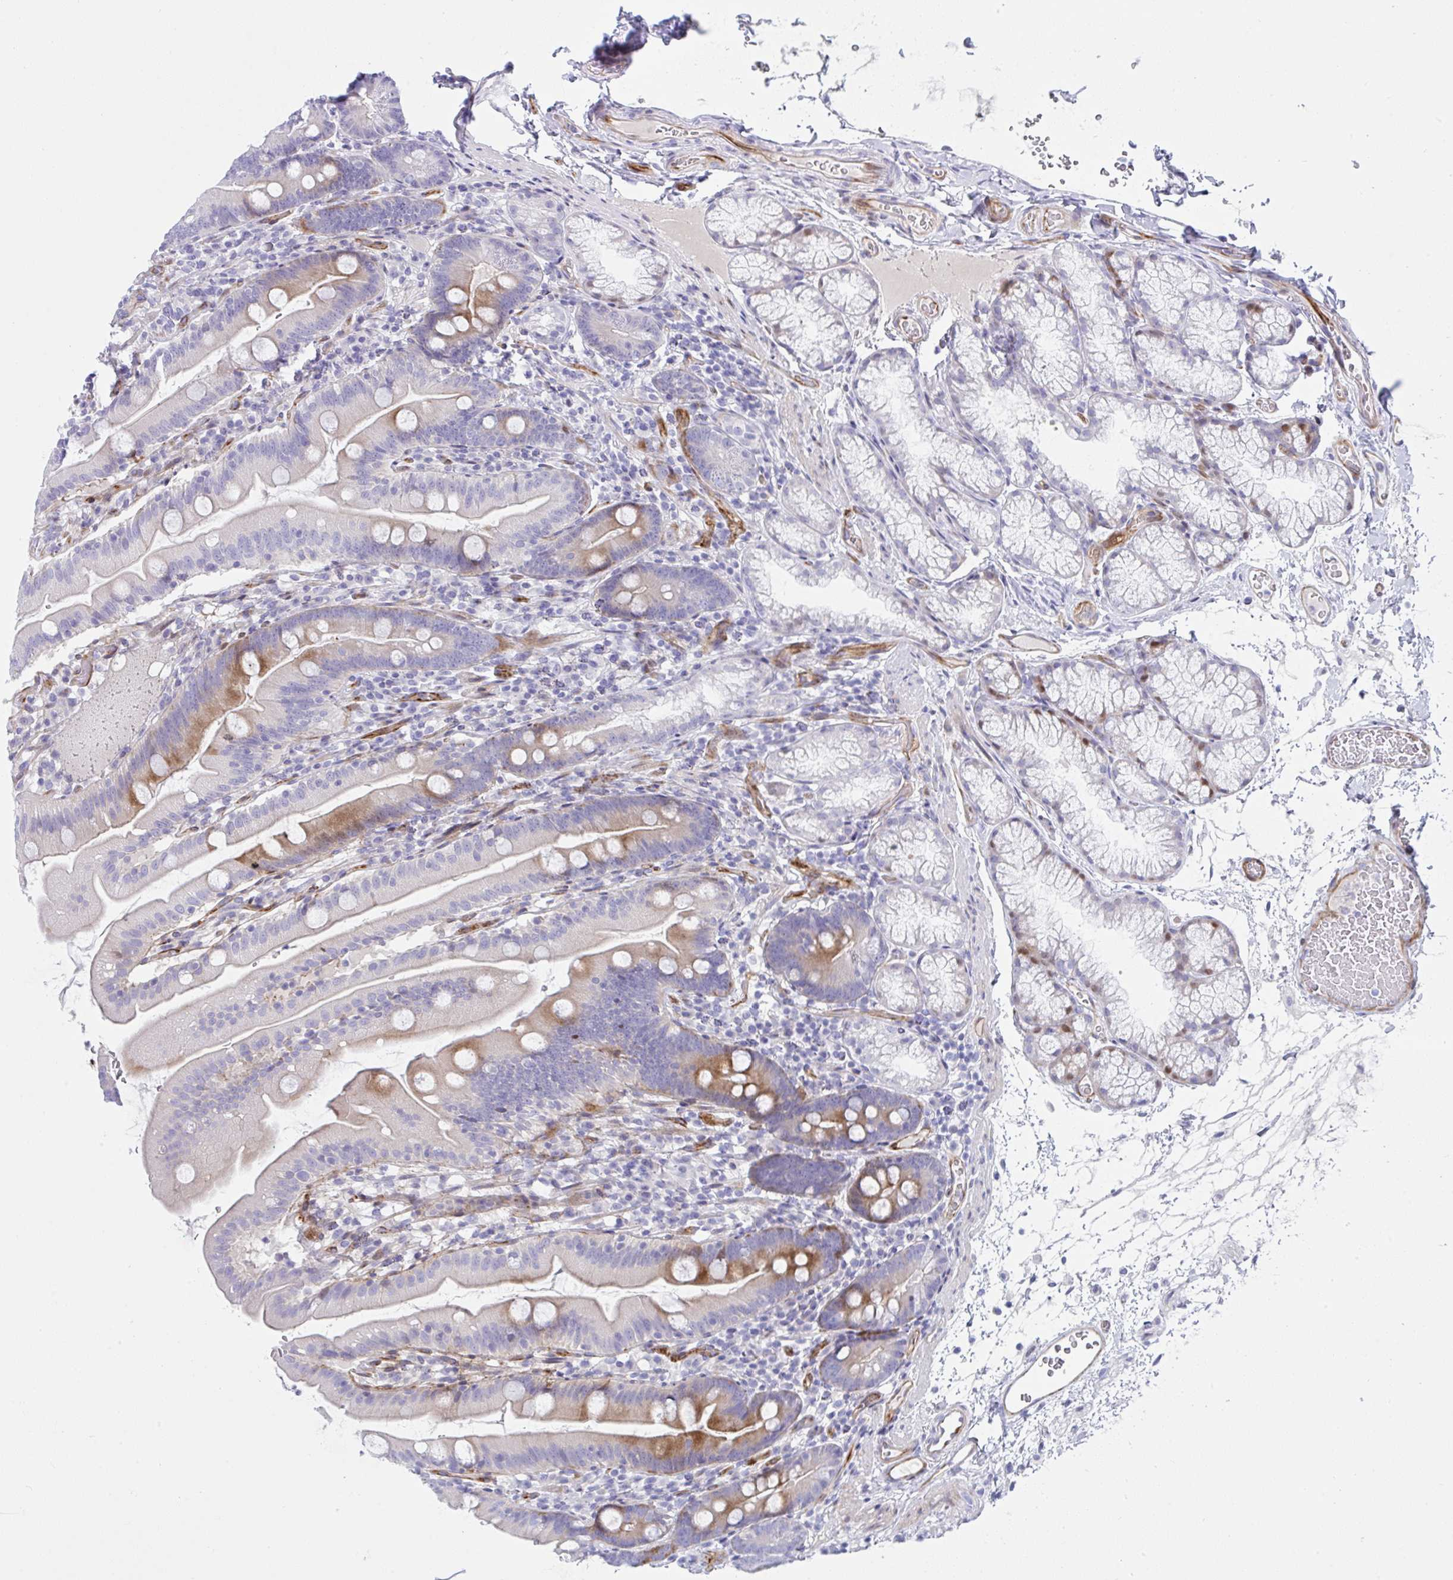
{"staining": {"intensity": "moderate", "quantity": "<25%", "location": "cytoplasmic/membranous"}, "tissue": "duodenum", "cell_type": "Glandular cells", "image_type": "normal", "snomed": [{"axis": "morphology", "description": "Normal tissue, NOS"}, {"axis": "topography", "description": "Duodenum"}], "caption": "Immunohistochemical staining of normal human duodenum demonstrates low levels of moderate cytoplasmic/membranous staining in approximately <25% of glandular cells.", "gene": "ZNF713", "patient": {"sex": "female", "age": 67}}